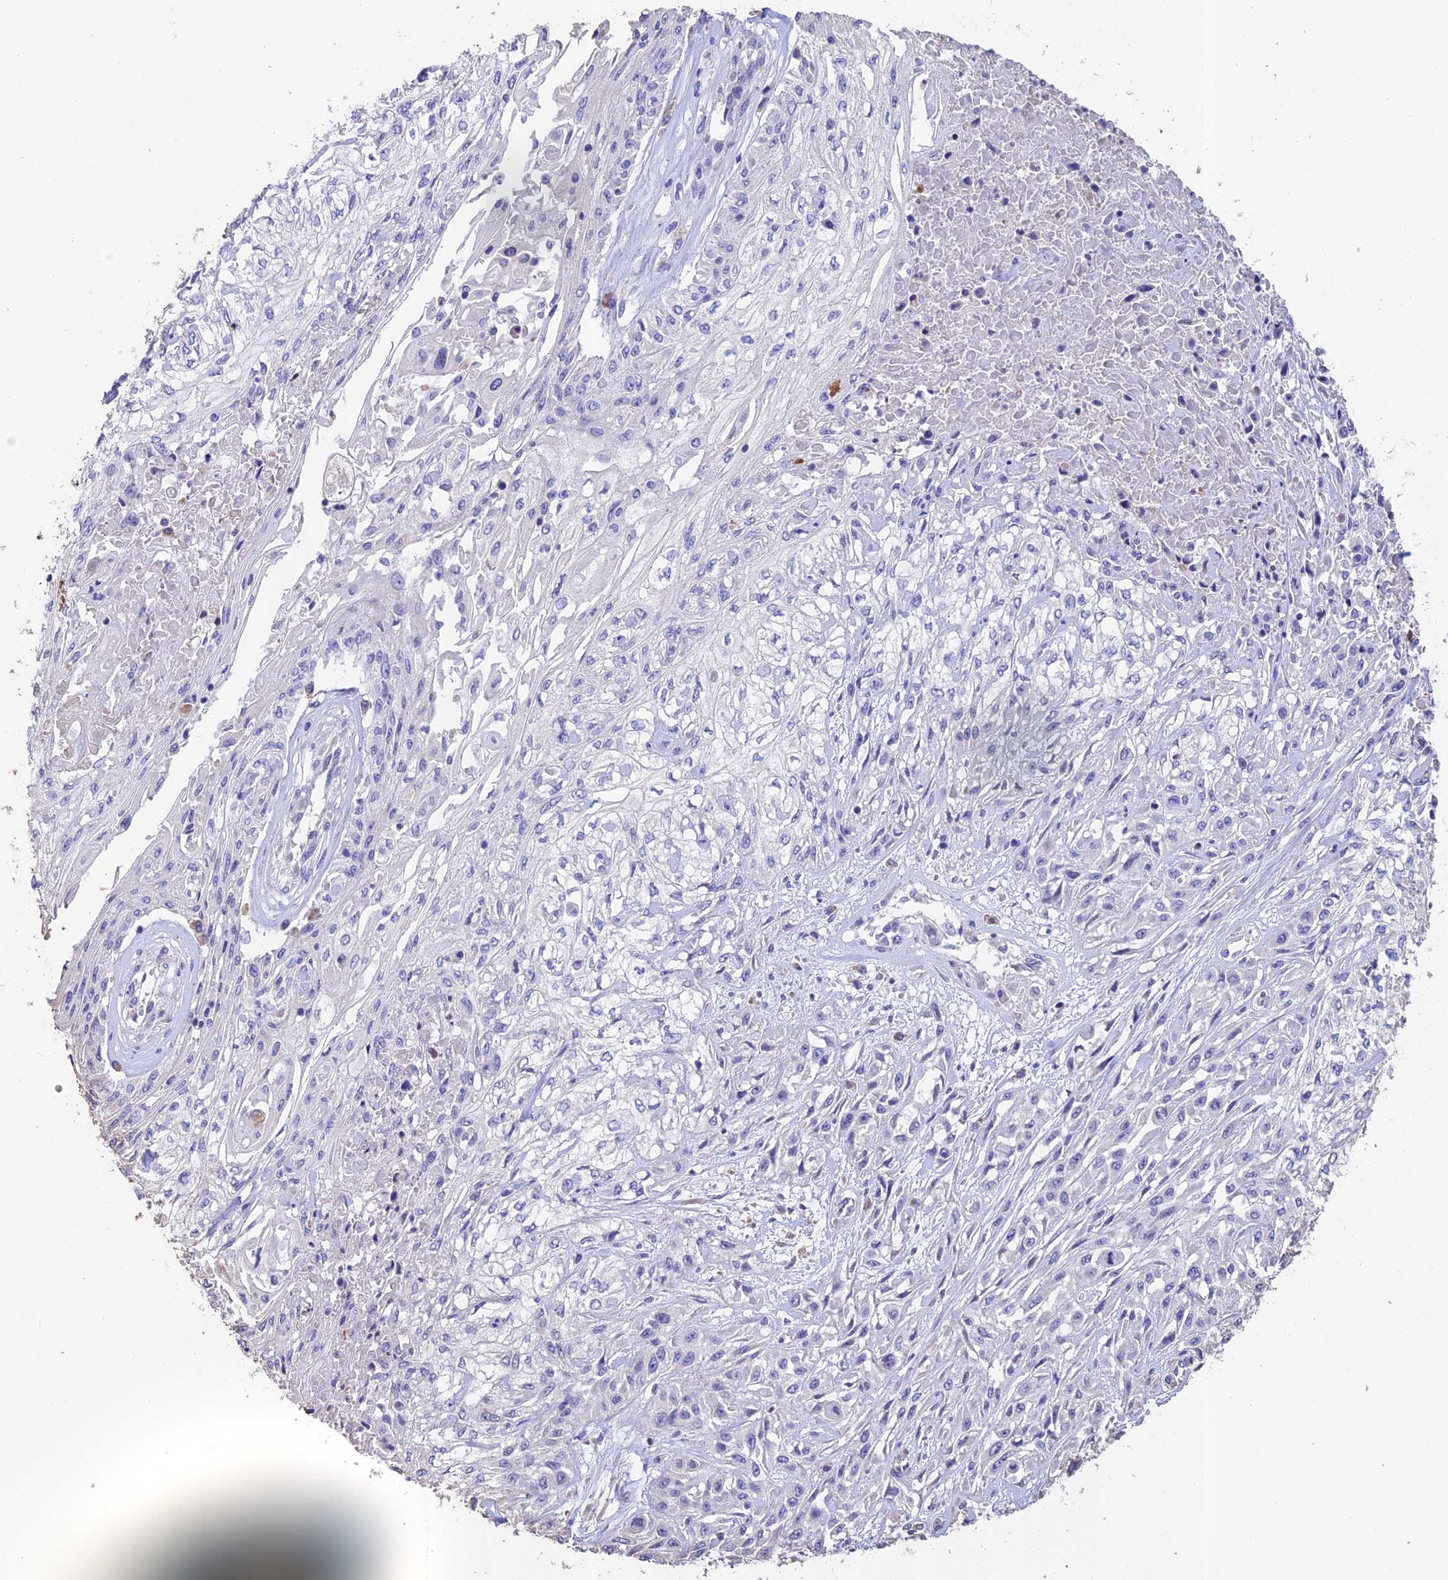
{"staining": {"intensity": "negative", "quantity": "none", "location": "none"}, "tissue": "skin cancer", "cell_type": "Tumor cells", "image_type": "cancer", "snomed": [{"axis": "morphology", "description": "Squamous cell carcinoma, NOS"}, {"axis": "morphology", "description": "Squamous cell carcinoma, metastatic, NOS"}, {"axis": "topography", "description": "Skin"}, {"axis": "topography", "description": "Lymph node"}], "caption": "Tumor cells show no significant staining in skin squamous cell carcinoma.", "gene": "EMC3", "patient": {"sex": "male", "age": 75}}